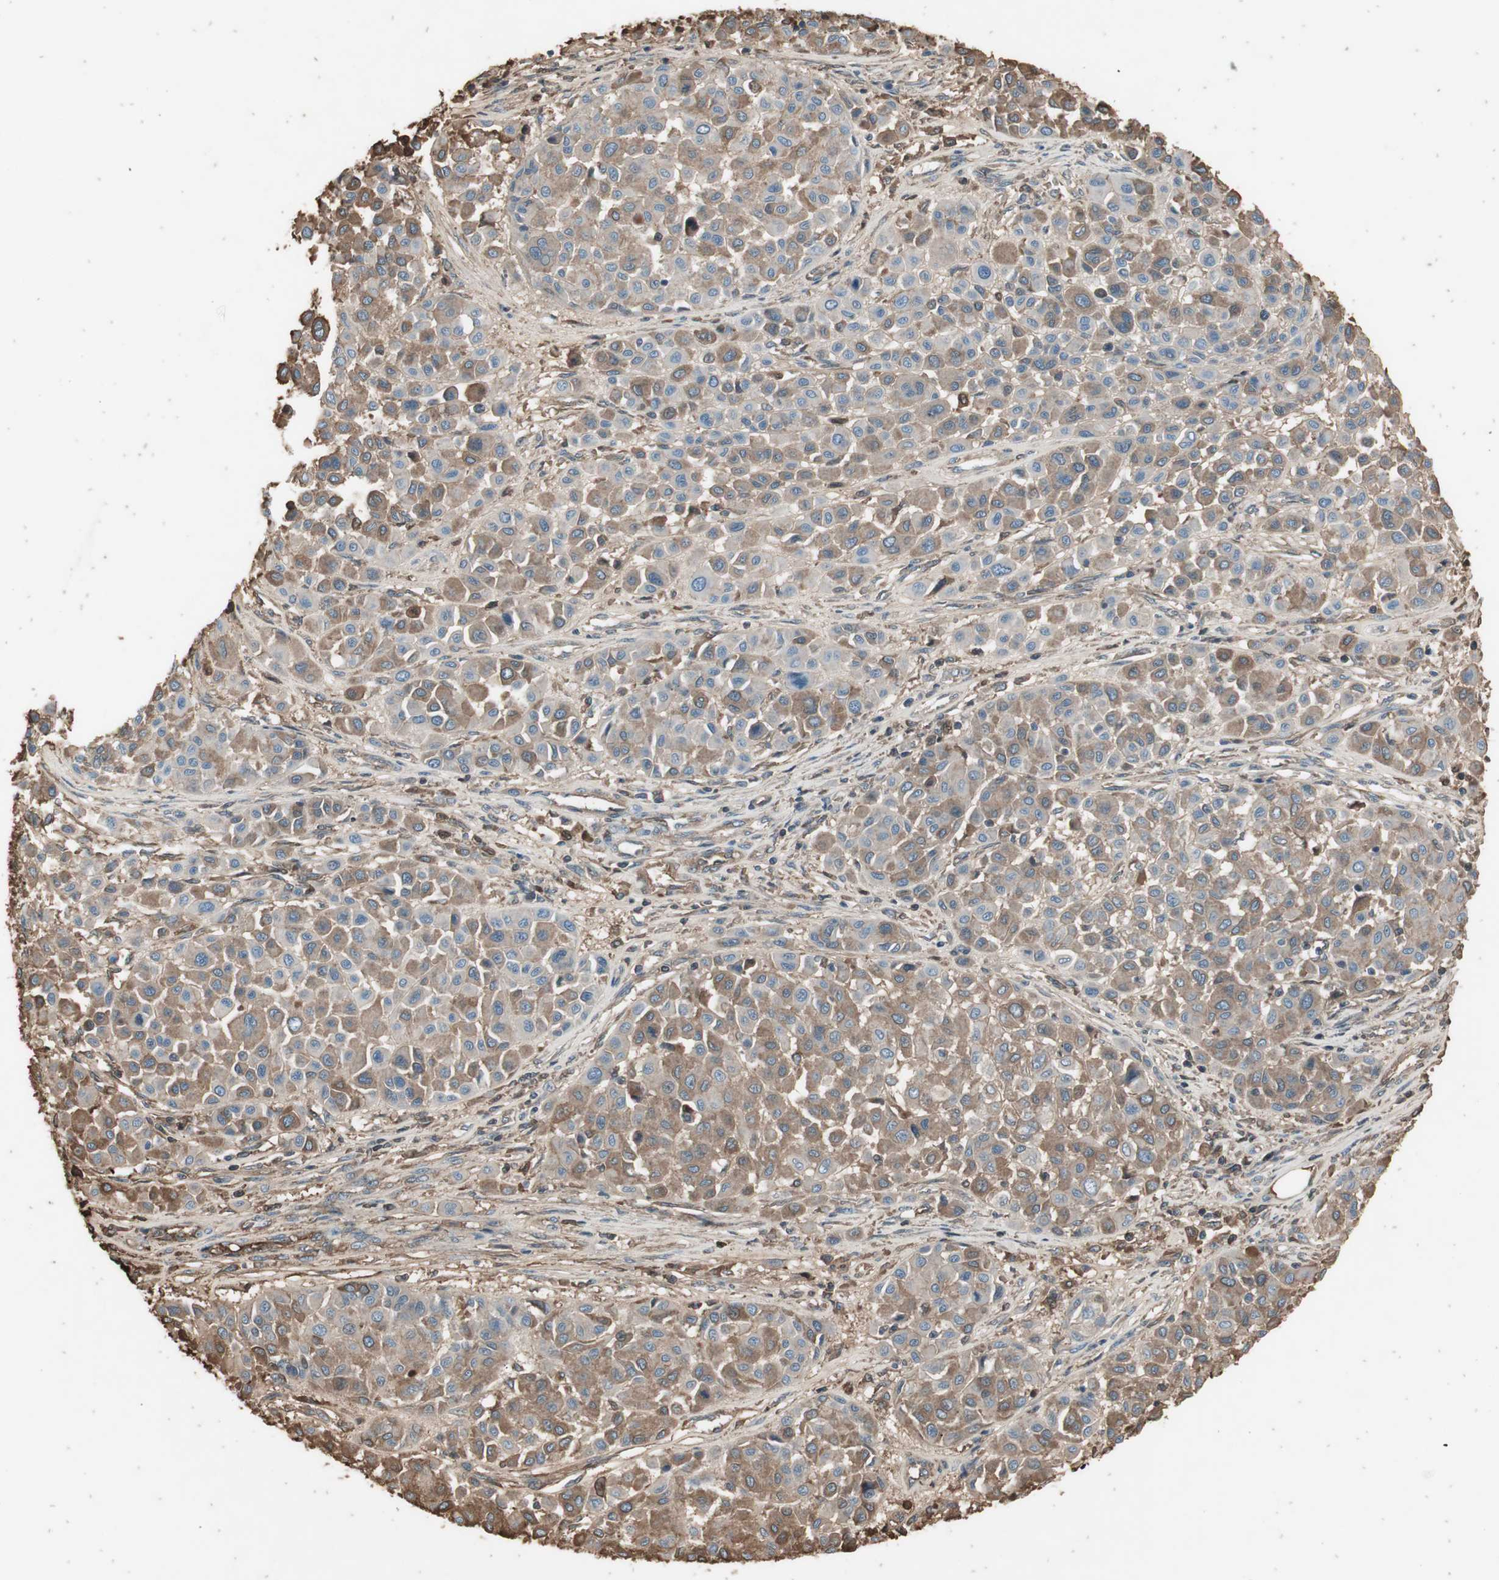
{"staining": {"intensity": "weak", "quantity": ">75%", "location": "cytoplasmic/membranous"}, "tissue": "melanoma", "cell_type": "Tumor cells", "image_type": "cancer", "snomed": [{"axis": "morphology", "description": "Malignant melanoma, Metastatic site"}, {"axis": "topography", "description": "Soft tissue"}], "caption": "High-magnification brightfield microscopy of malignant melanoma (metastatic site) stained with DAB (3,3'-diaminobenzidine) (brown) and counterstained with hematoxylin (blue). tumor cells exhibit weak cytoplasmic/membranous positivity is appreciated in approximately>75% of cells.", "gene": "MMP14", "patient": {"sex": "male", "age": 41}}